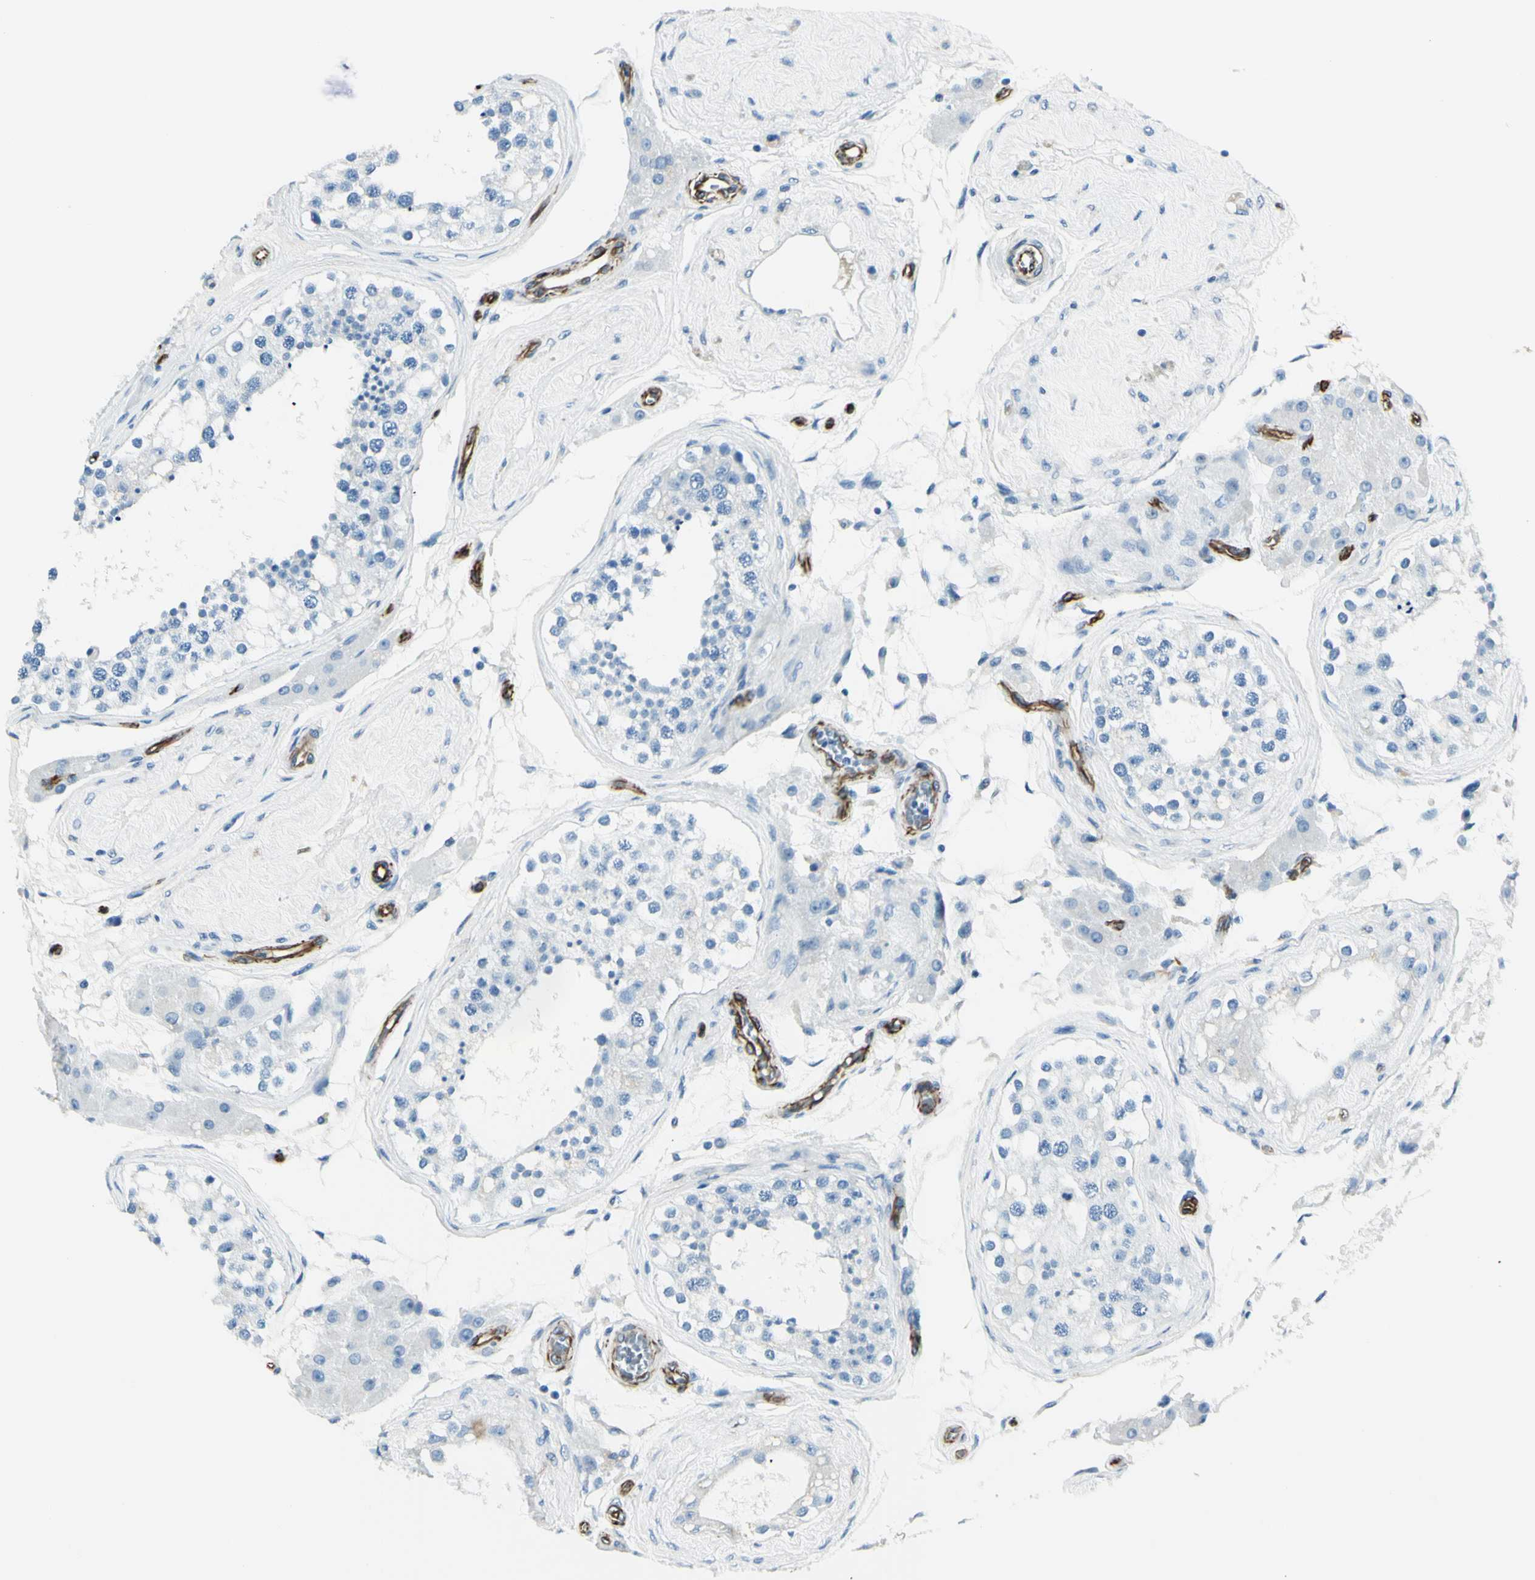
{"staining": {"intensity": "negative", "quantity": "none", "location": "none"}, "tissue": "testis", "cell_type": "Cells in seminiferous ducts", "image_type": "normal", "snomed": [{"axis": "morphology", "description": "Normal tissue, NOS"}, {"axis": "topography", "description": "Testis"}], "caption": "Immunohistochemistry of benign testis exhibits no positivity in cells in seminiferous ducts. Brightfield microscopy of immunohistochemistry stained with DAB (3,3'-diaminobenzidine) (brown) and hematoxylin (blue), captured at high magnification.", "gene": "PTH2R", "patient": {"sex": "male", "age": 68}}